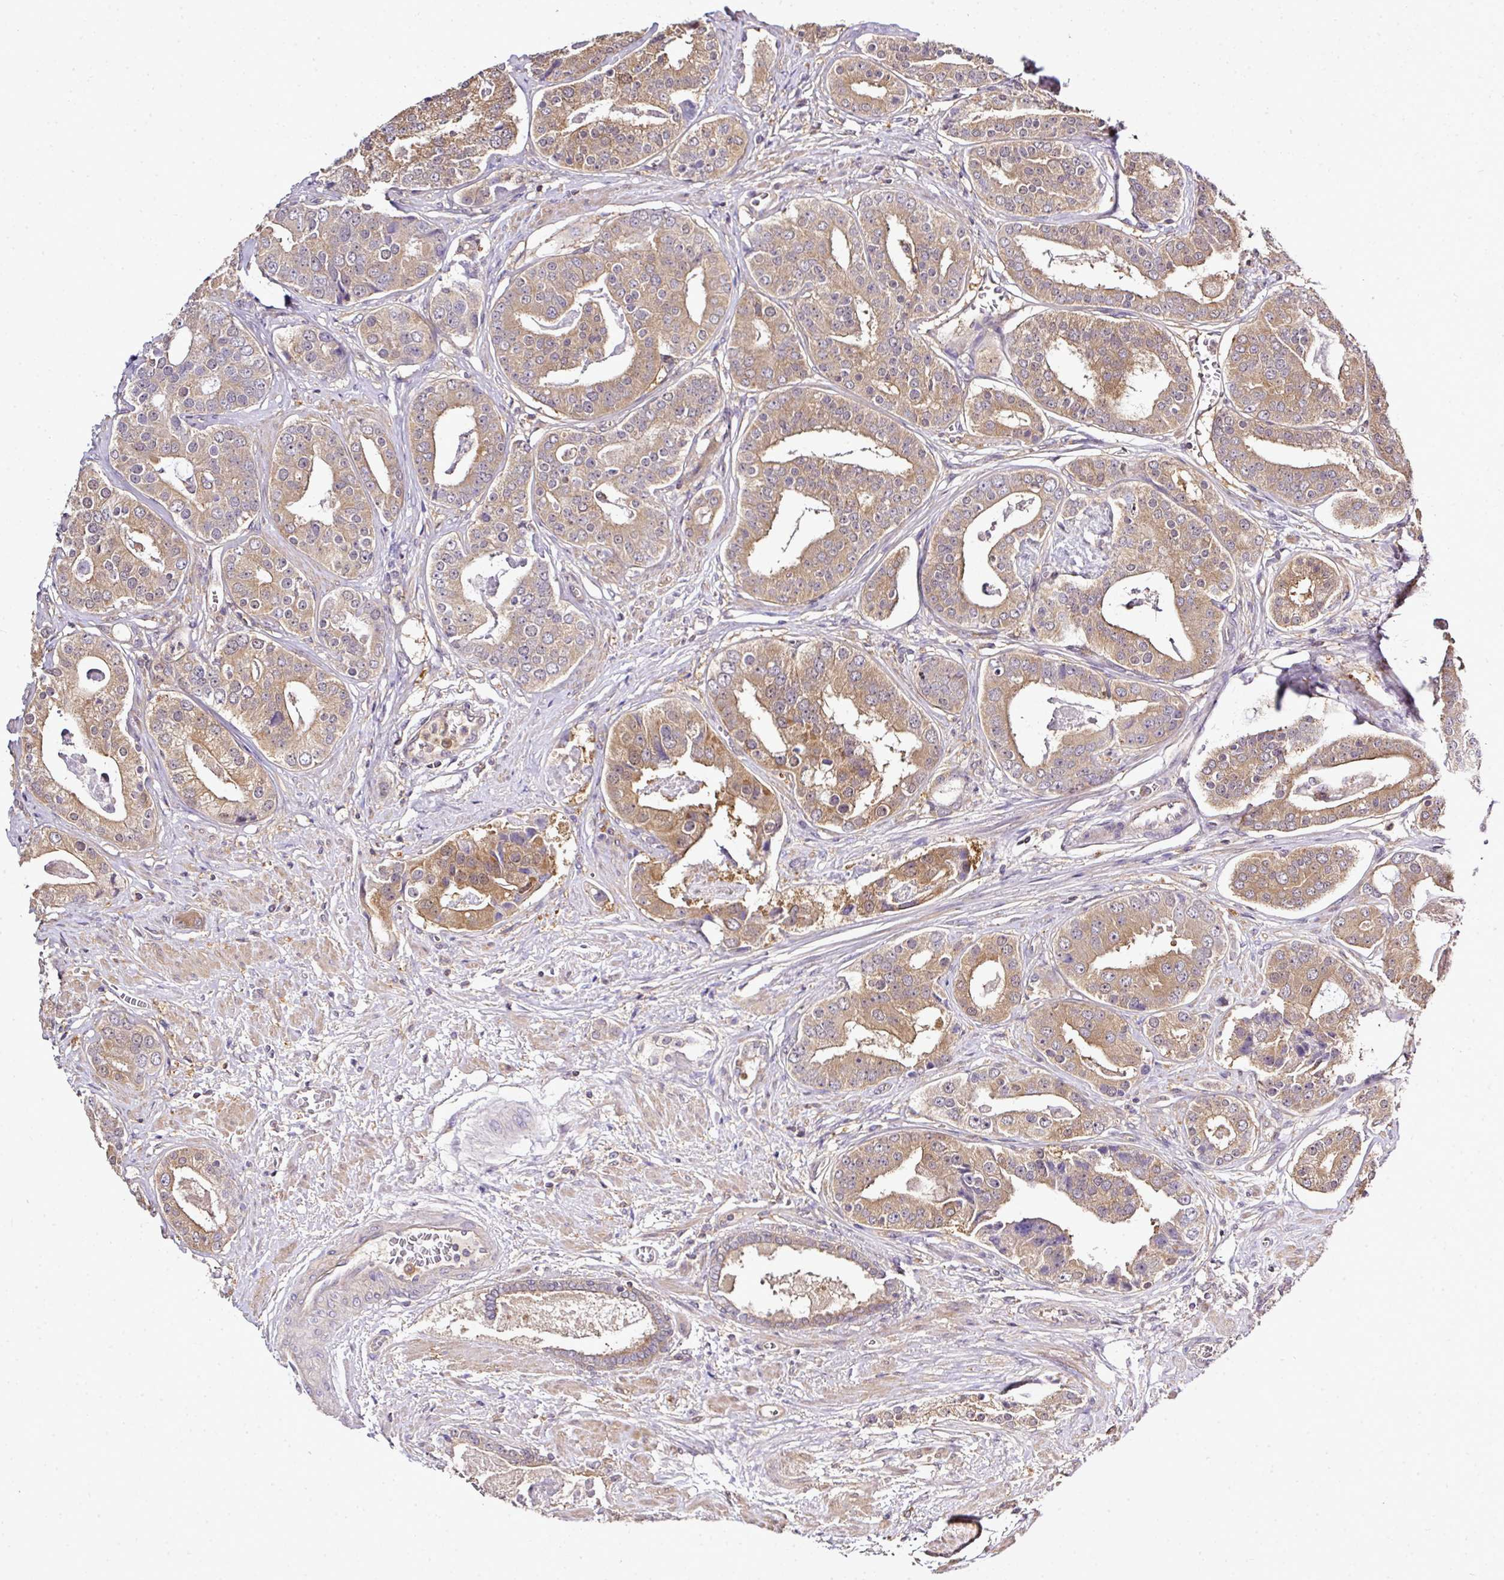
{"staining": {"intensity": "moderate", "quantity": ">75%", "location": "cytoplasmic/membranous"}, "tissue": "prostate cancer", "cell_type": "Tumor cells", "image_type": "cancer", "snomed": [{"axis": "morphology", "description": "Adenocarcinoma, High grade"}, {"axis": "topography", "description": "Prostate"}], "caption": "DAB (3,3'-diaminobenzidine) immunohistochemical staining of prostate high-grade adenocarcinoma exhibits moderate cytoplasmic/membranous protein expression in approximately >75% of tumor cells.", "gene": "TMEM107", "patient": {"sex": "male", "age": 71}}